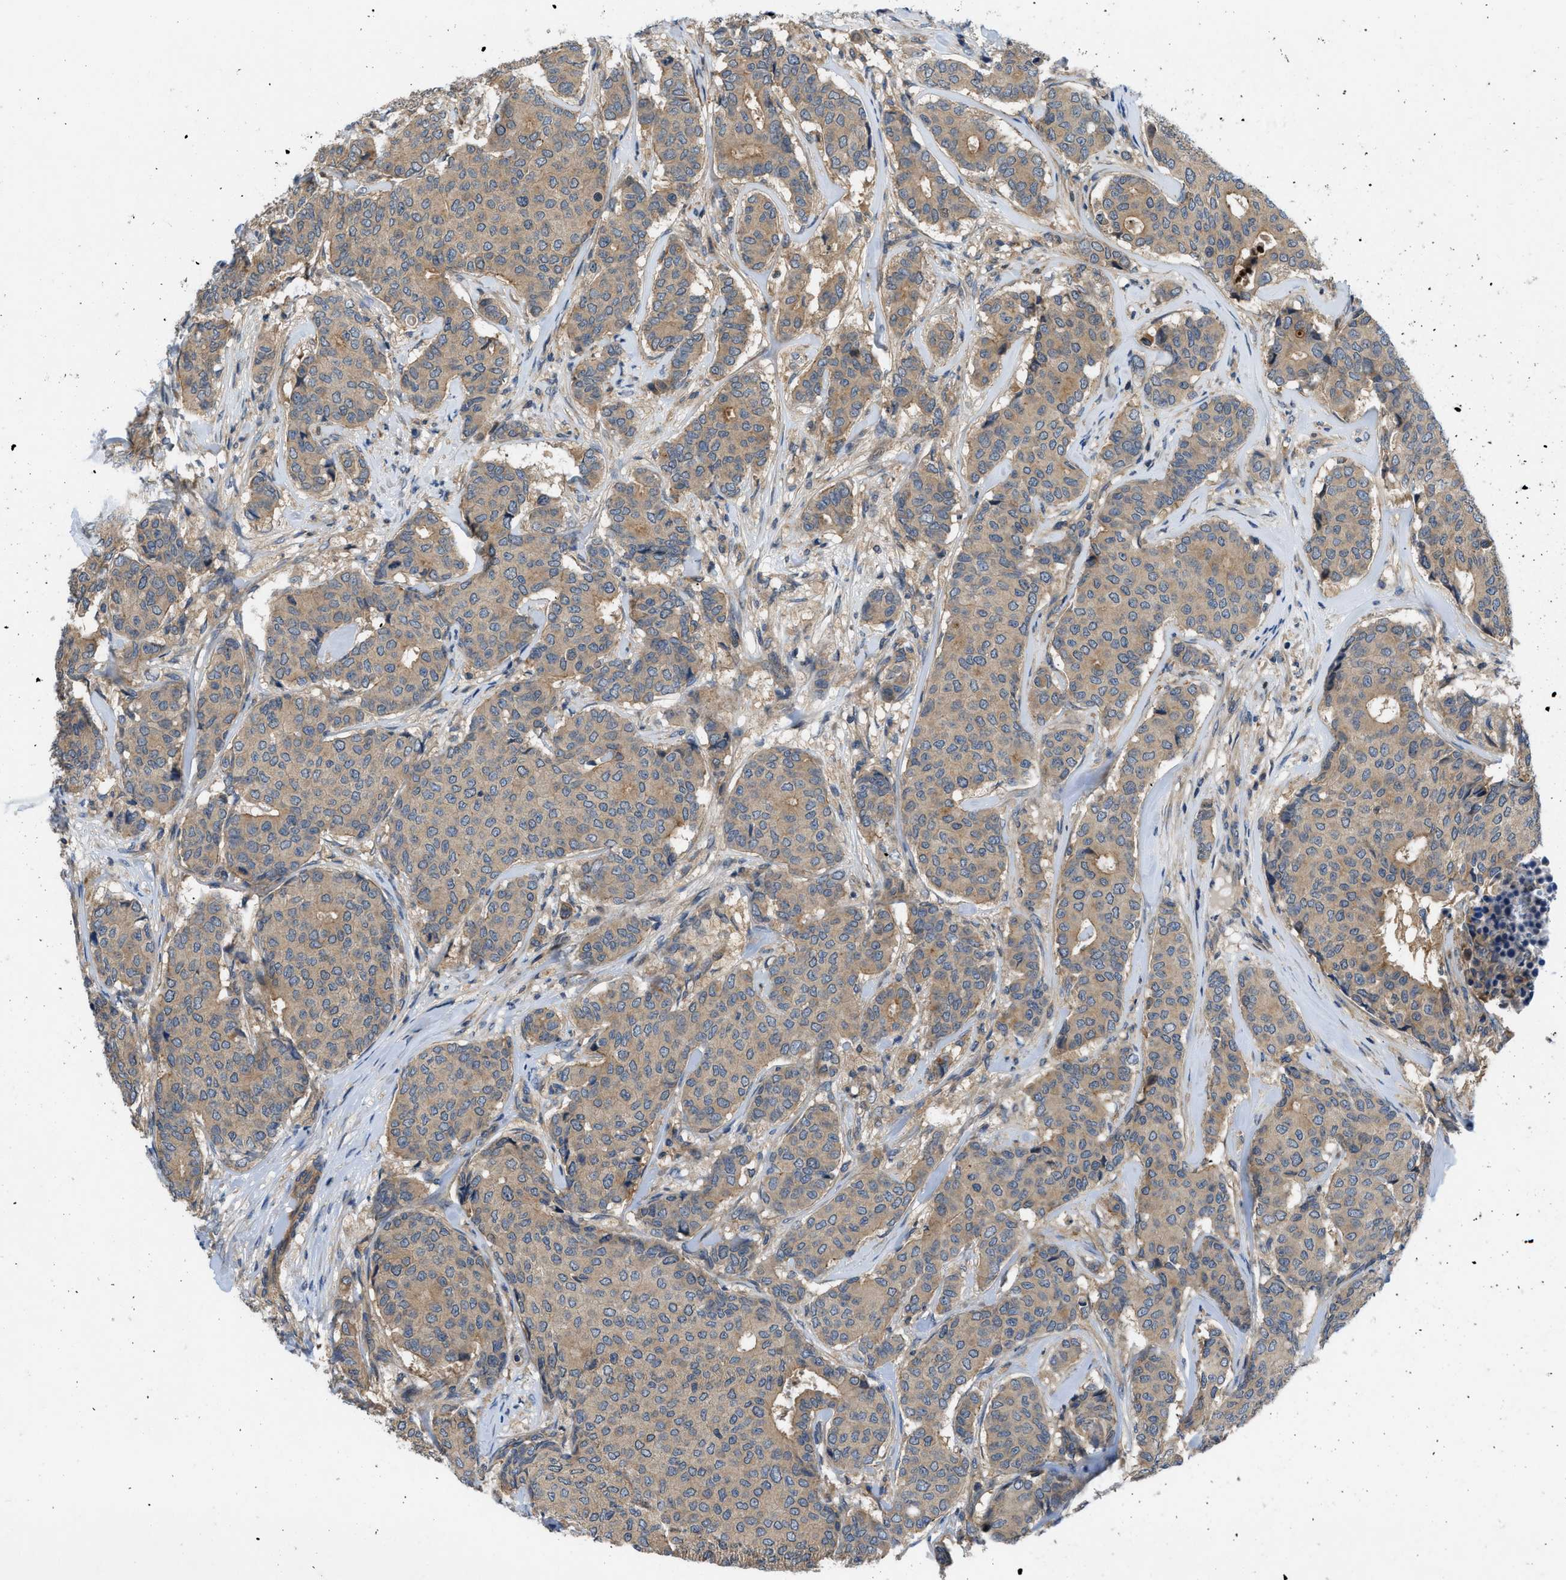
{"staining": {"intensity": "moderate", "quantity": "25%-75%", "location": "cytoplasmic/membranous"}, "tissue": "breast cancer", "cell_type": "Tumor cells", "image_type": "cancer", "snomed": [{"axis": "morphology", "description": "Duct carcinoma"}, {"axis": "topography", "description": "Breast"}], "caption": "DAB immunohistochemical staining of human breast invasive ductal carcinoma demonstrates moderate cytoplasmic/membranous protein staining in approximately 25%-75% of tumor cells.", "gene": "GPR31", "patient": {"sex": "female", "age": 75}}